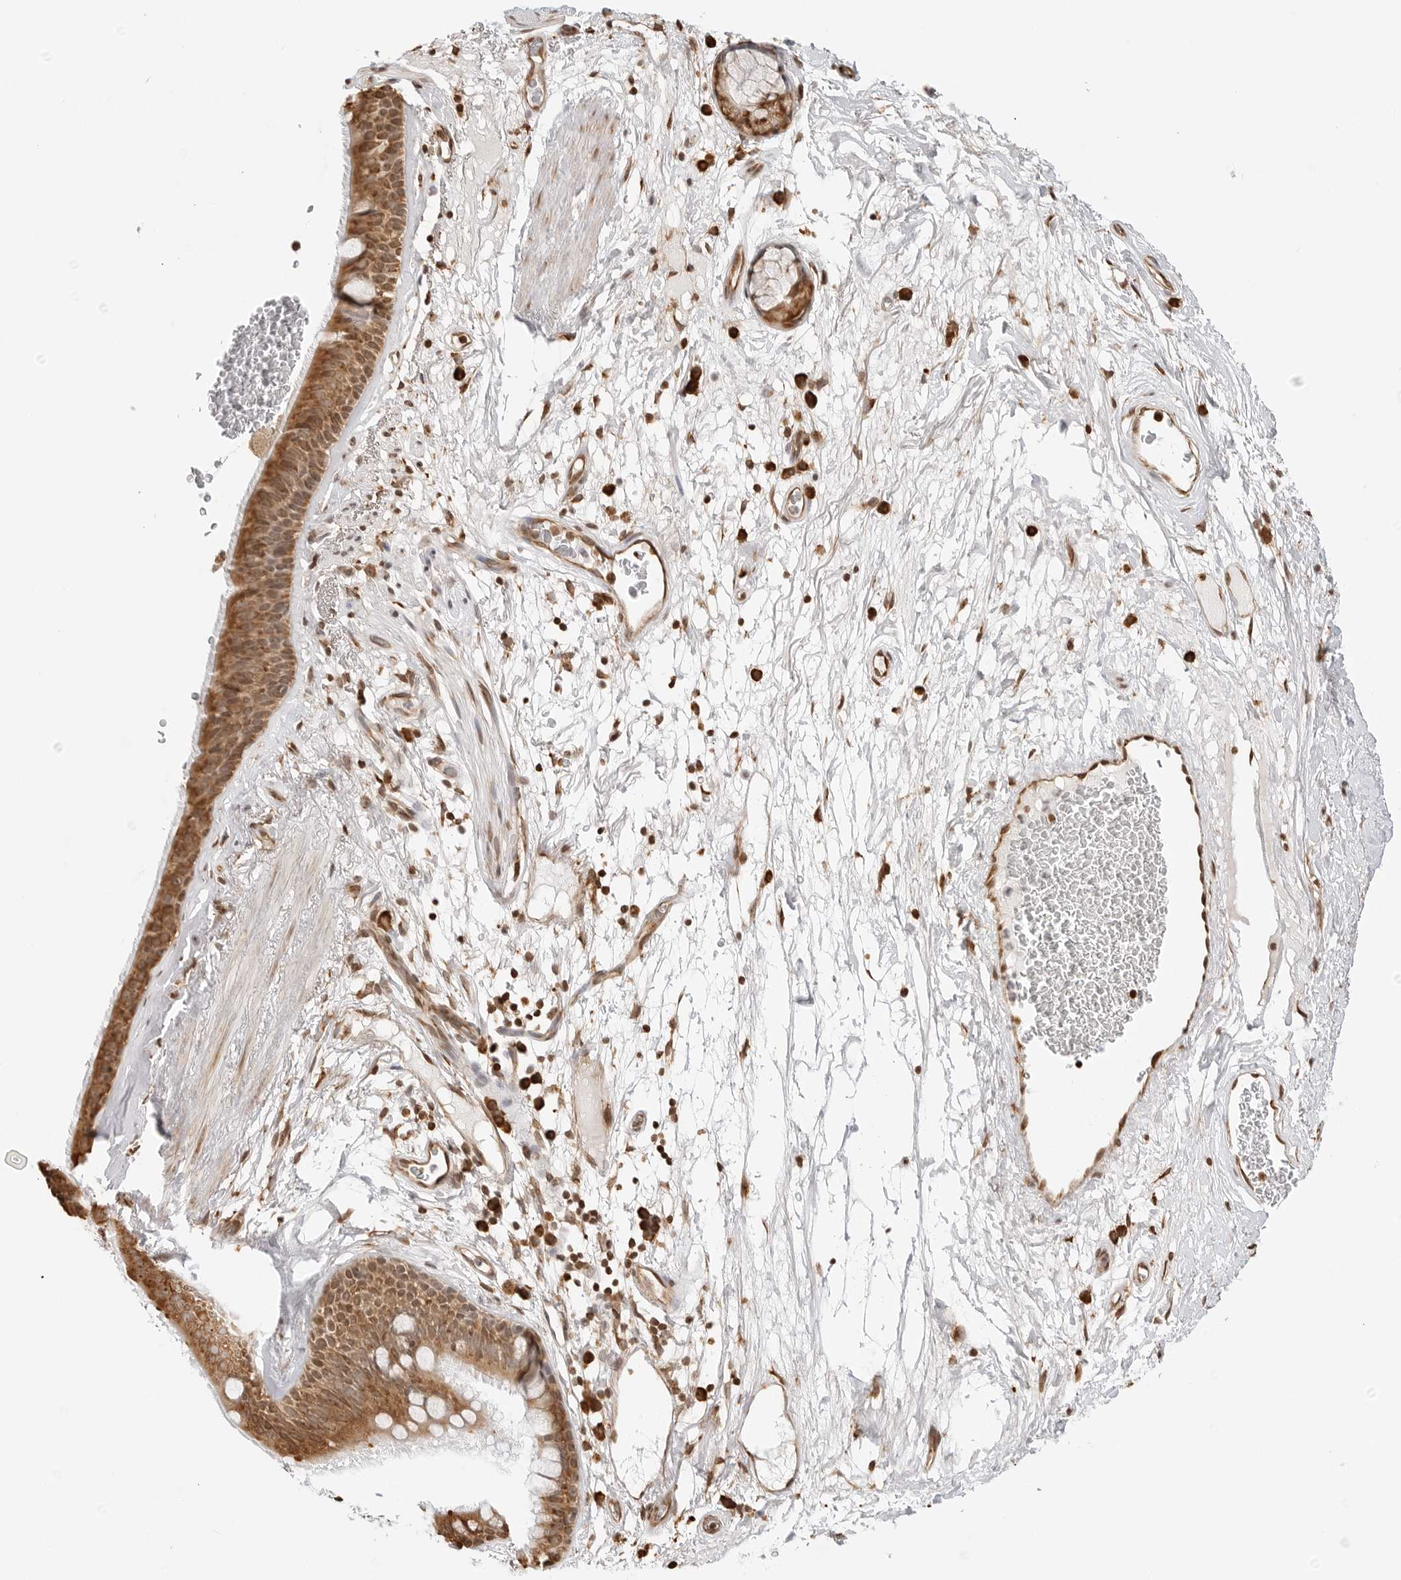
{"staining": {"intensity": "moderate", "quantity": ">75%", "location": "cytoplasmic/membranous,nuclear"}, "tissue": "bronchus", "cell_type": "Respiratory epithelial cells", "image_type": "normal", "snomed": [{"axis": "morphology", "description": "Normal tissue, NOS"}, {"axis": "topography", "description": "Cartilage tissue"}], "caption": "Immunohistochemistry (IHC) of benign bronchus reveals medium levels of moderate cytoplasmic/membranous,nuclear staining in approximately >75% of respiratory epithelial cells.", "gene": "FKBP14", "patient": {"sex": "female", "age": 63}}